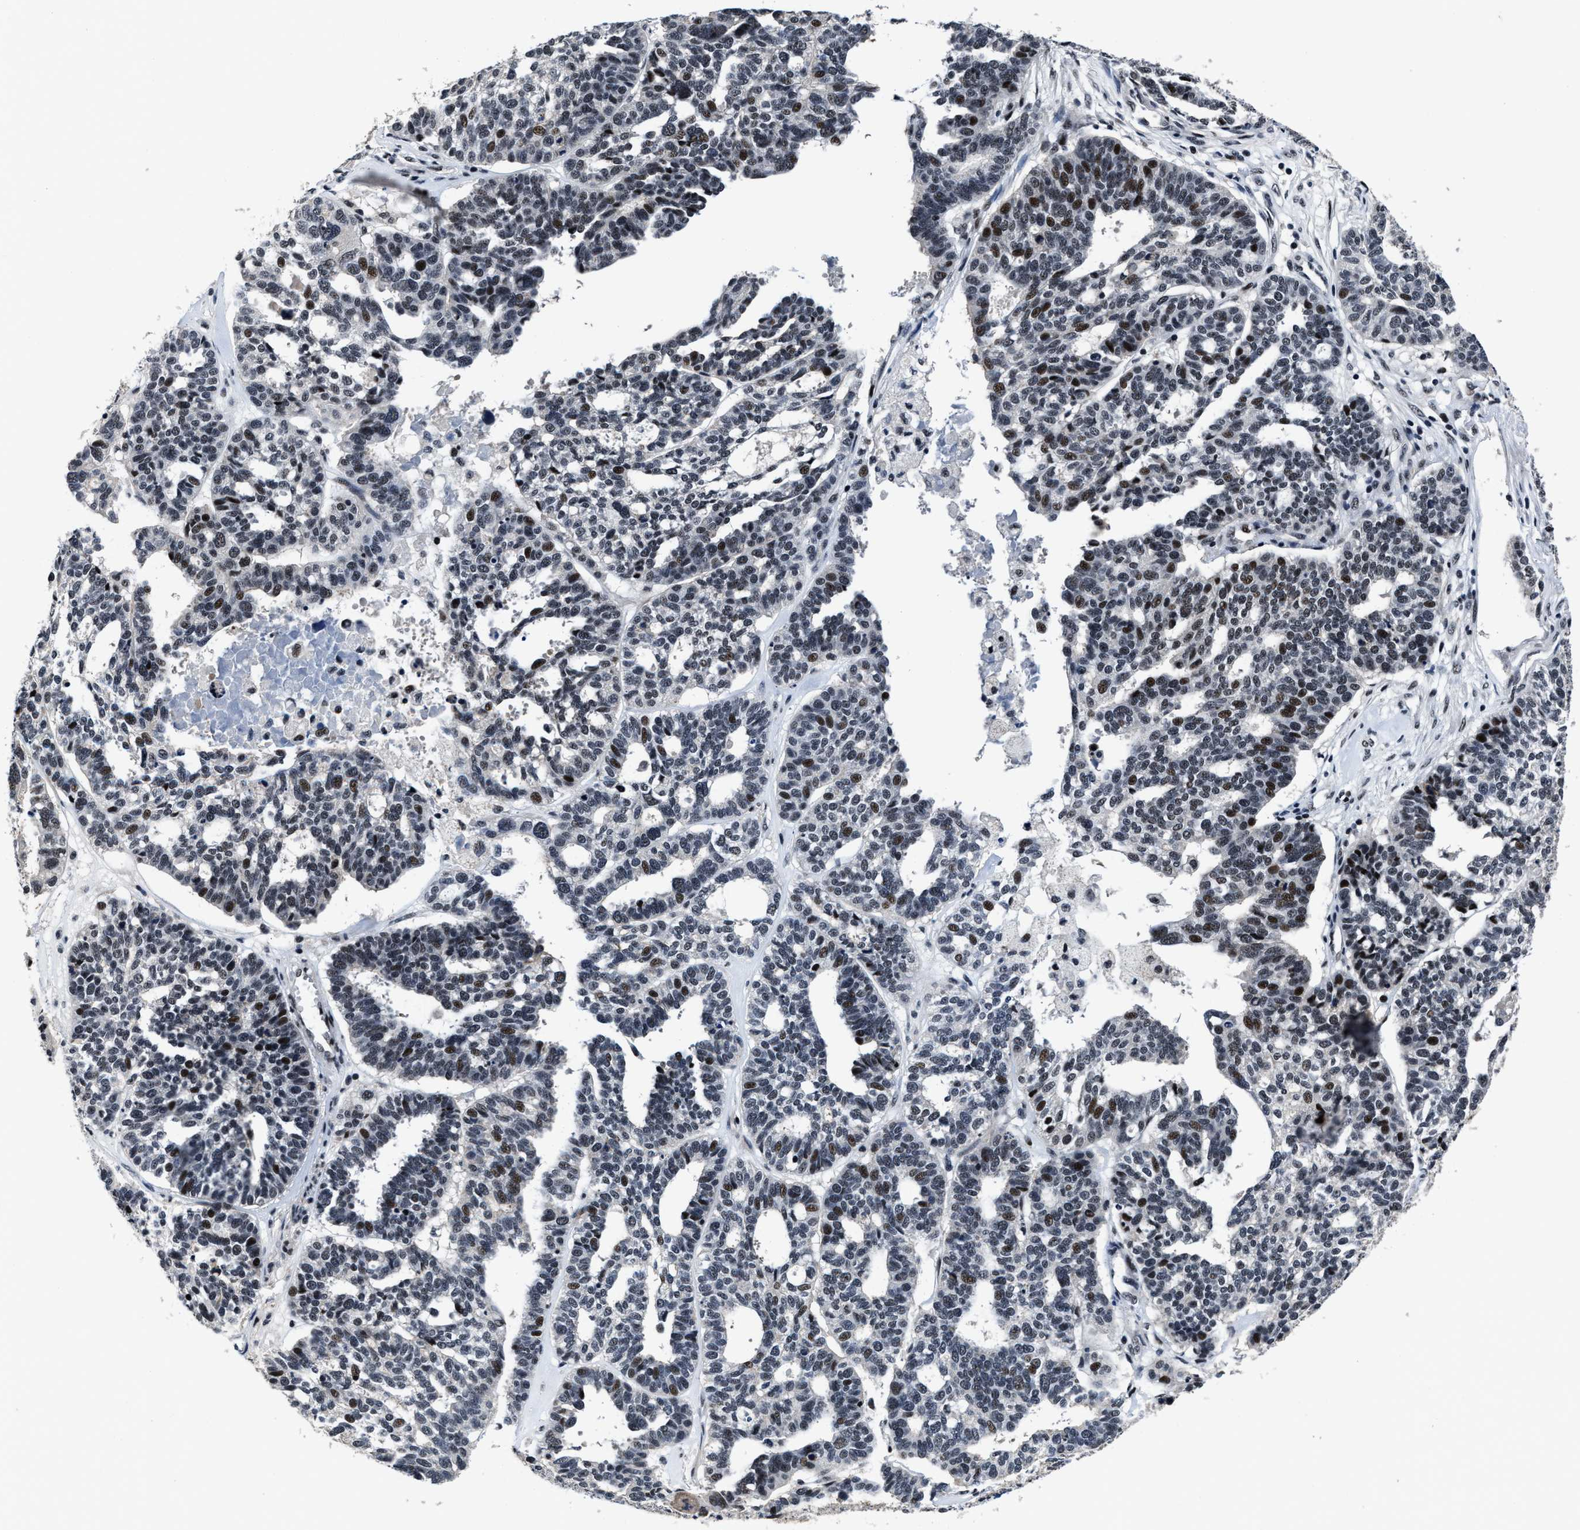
{"staining": {"intensity": "strong", "quantity": "<25%", "location": "nuclear"}, "tissue": "ovarian cancer", "cell_type": "Tumor cells", "image_type": "cancer", "snomed": [{"axis": "morphology", "description": "Cystadenocarcinoma, serous, NOS"}, {"axis": "topography", "description": "Ovary"}], "caption": "Serous cystadenocarcinoma (ovarian) stained for a protein demonstrates strong nuclear positivity in tumor cells.", "gene": "ZNF233", "patient": {"sex": "female", "age": 59}}